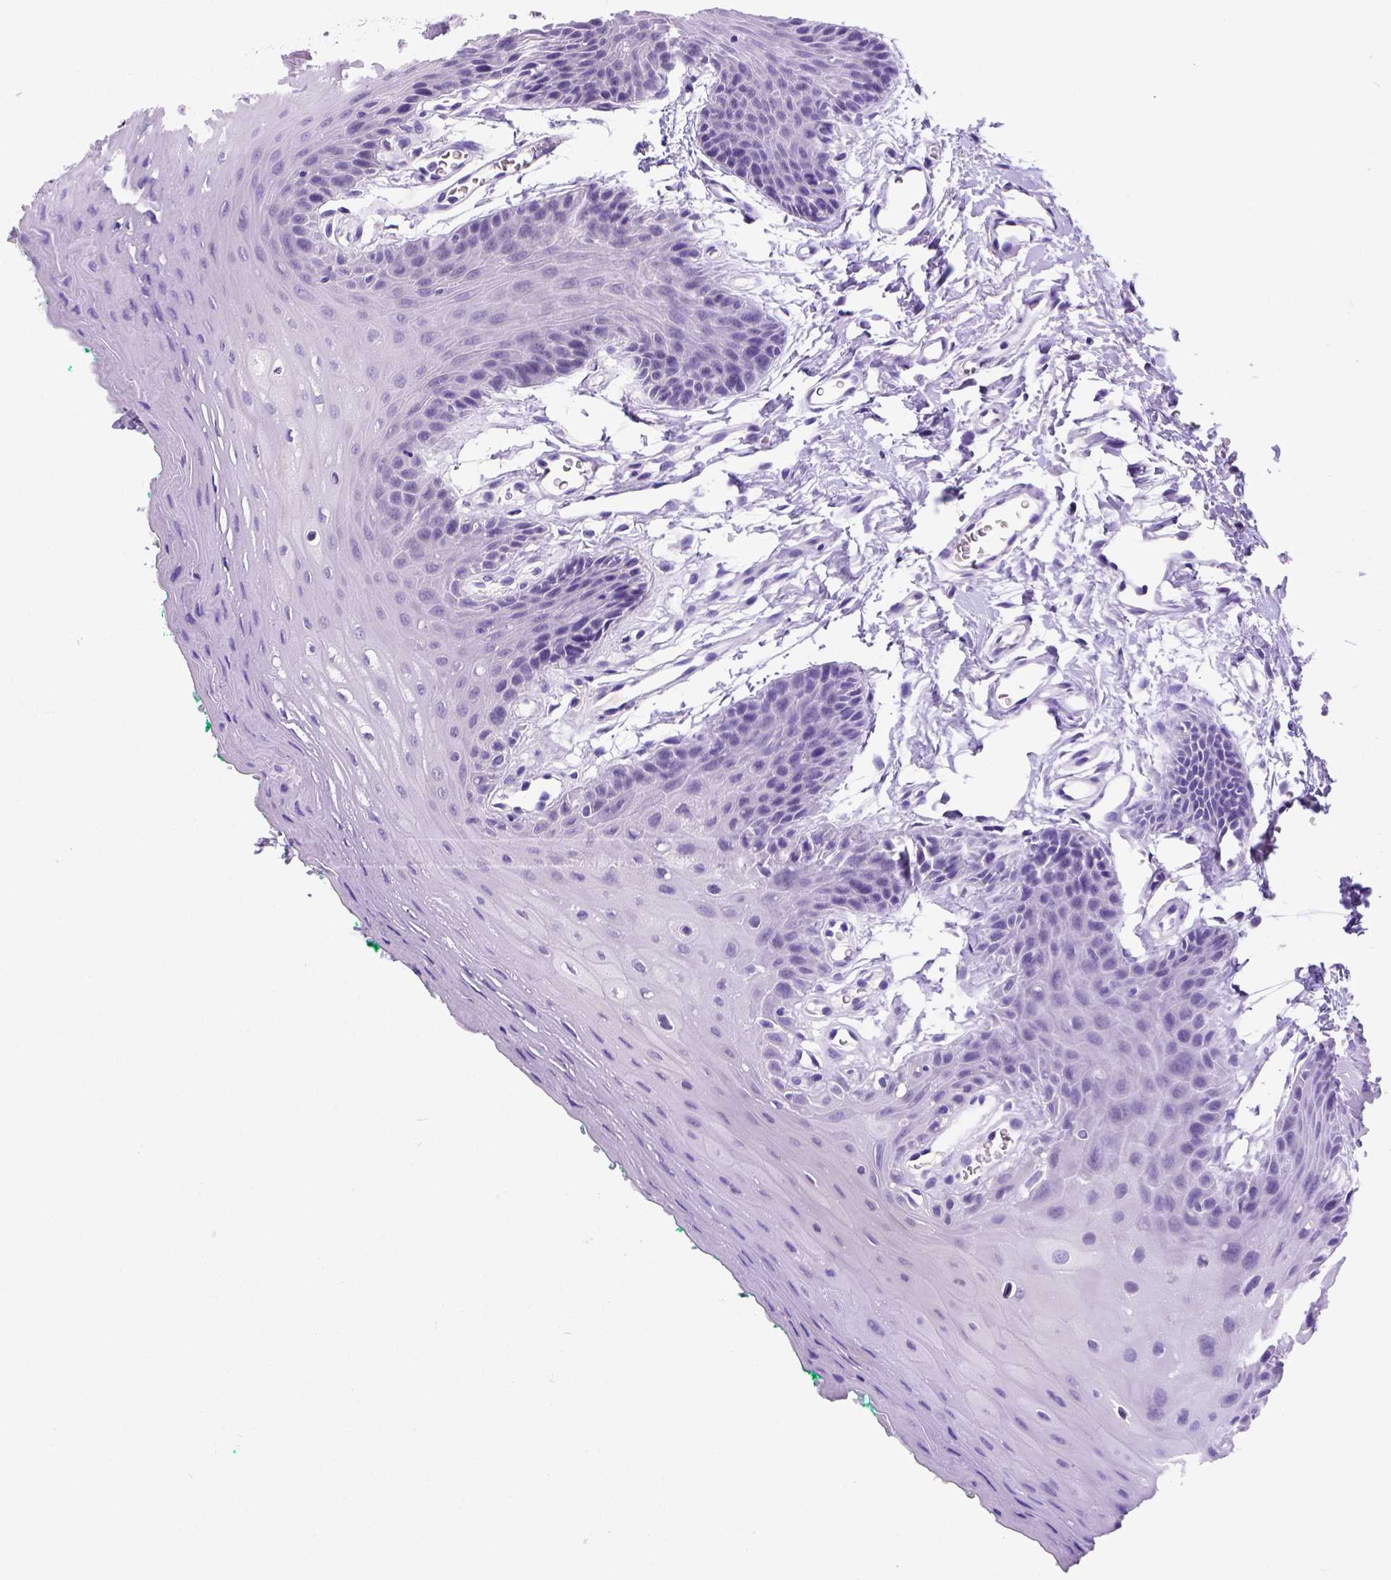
{"staining": {"intensity": "negative", "quantity": "none", "location": "none"}, "tissue": "oral mucosa", "cell_type": "Squamous epithelial cells", "image_type": "normal", "snomed": [{"axis": "morphology", "description": "Normal tissue, NOS"}, {"axis": "morphology", "description": "Squamous cell carcinoma, NOS"}, {"axis": "topography", "description": "Oral tissue"}, {"axis": "topography", "description": "Head-Neck"}], "caption": "DAB (3,3'-diaminobenzidine) immunohistochemical staining of normal oral mucosa displays no significant expression in squamous epithelial cells.", "gene": "FAM81B", "patient": {"sex": "female", "age": 50}}